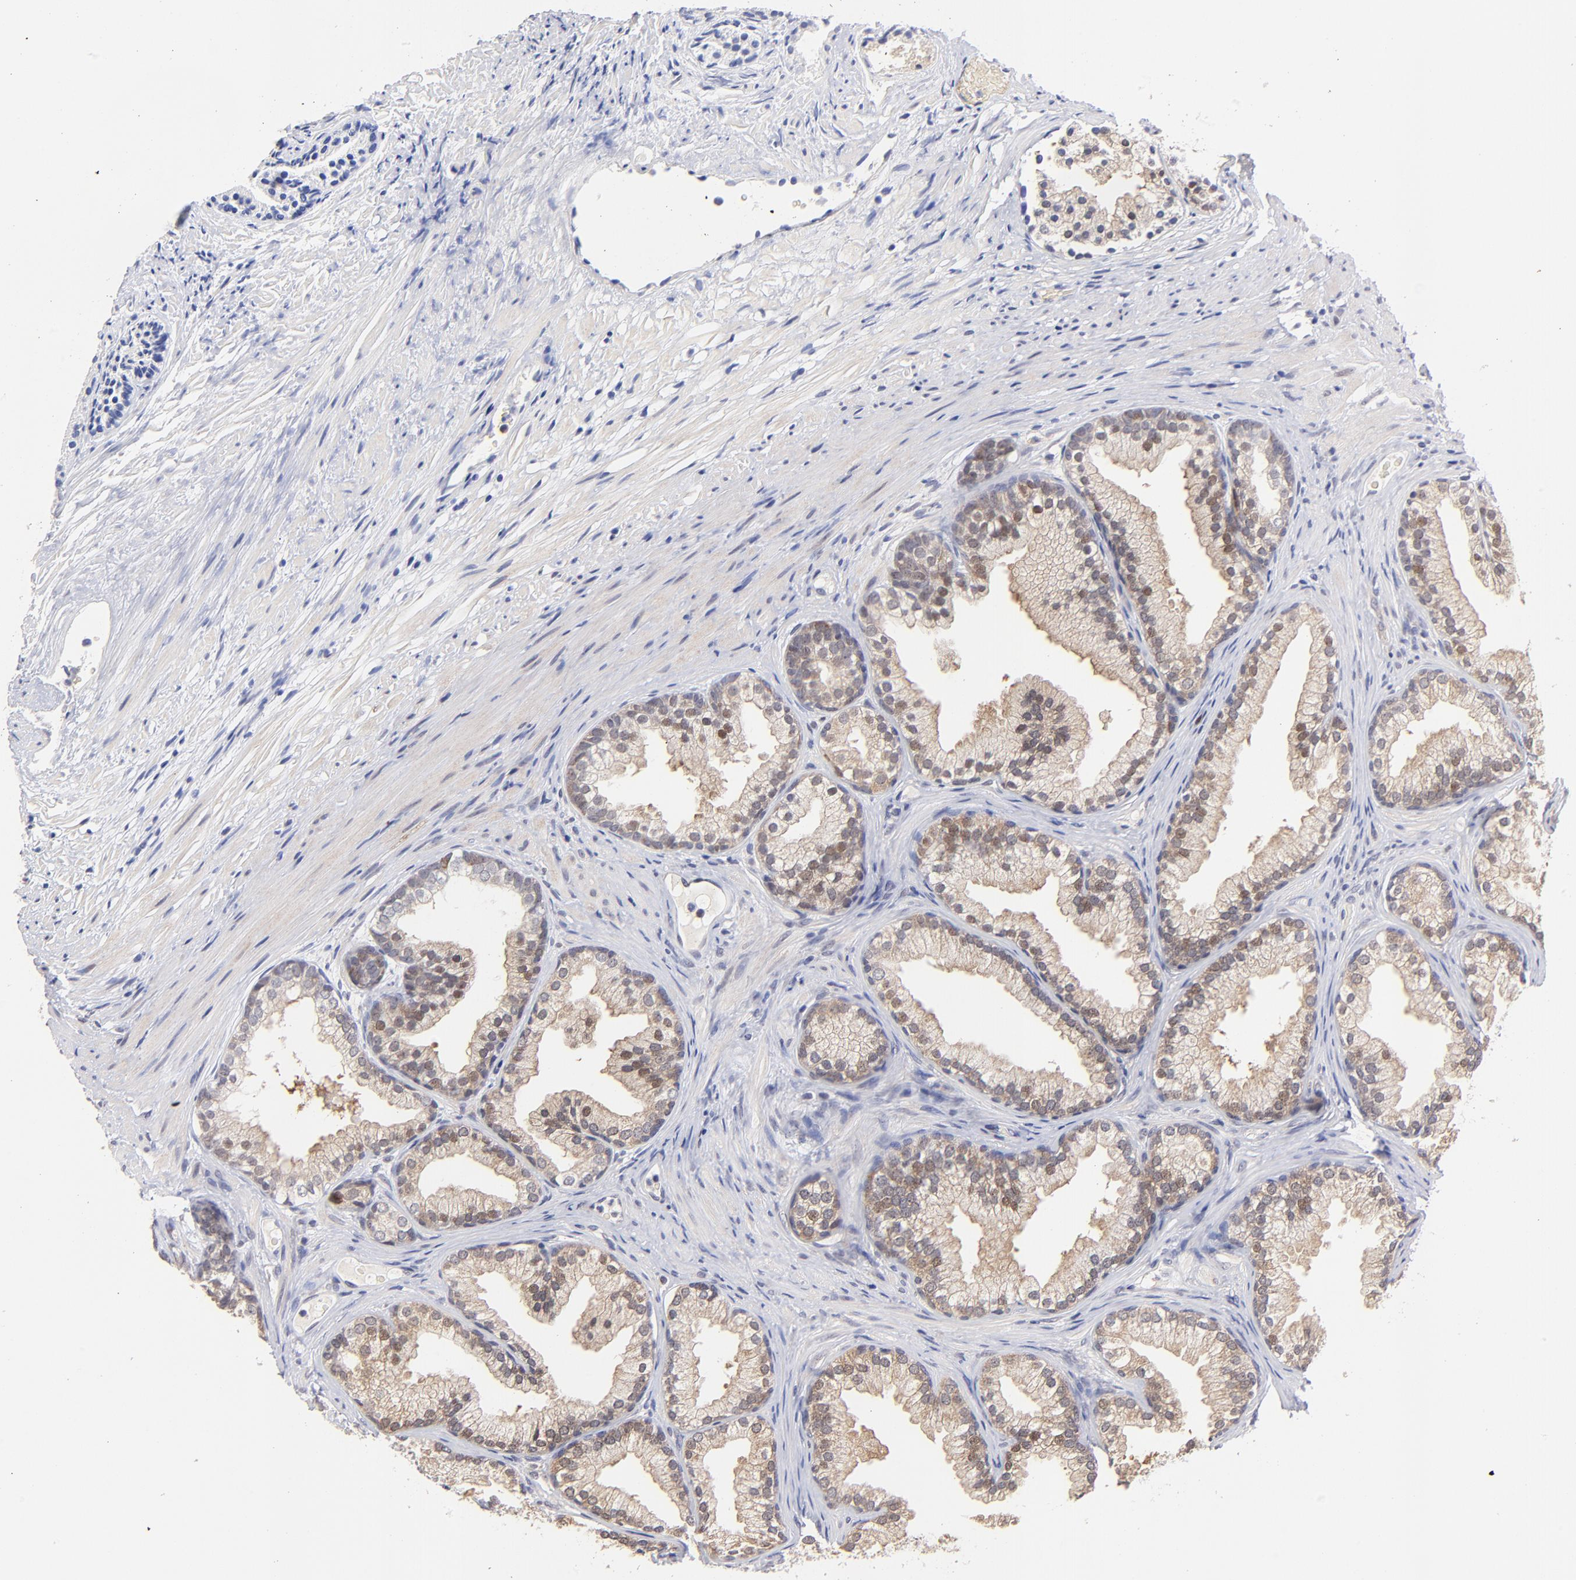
{"staining": {"intensity": "moderate", "quantity": "<25%", "location": "cytoplasmic/membranous,nuclear"}, "tissue": "prostate", "cell_type": "Glandular cells", "image_type": "normal", "snomed": [{"axis": "morphology", "description": "Normal tissue, NOS"}, {"axis": "topography", "description": "Prostate"}], "caption": "A brown stain highlights moderate cytoplasmic/membranous,nuclear positivity of a protein in glandular cells of normal human prostate.", "gene": "ZNF155", "patient": {"sex": "male", "age": 76}}